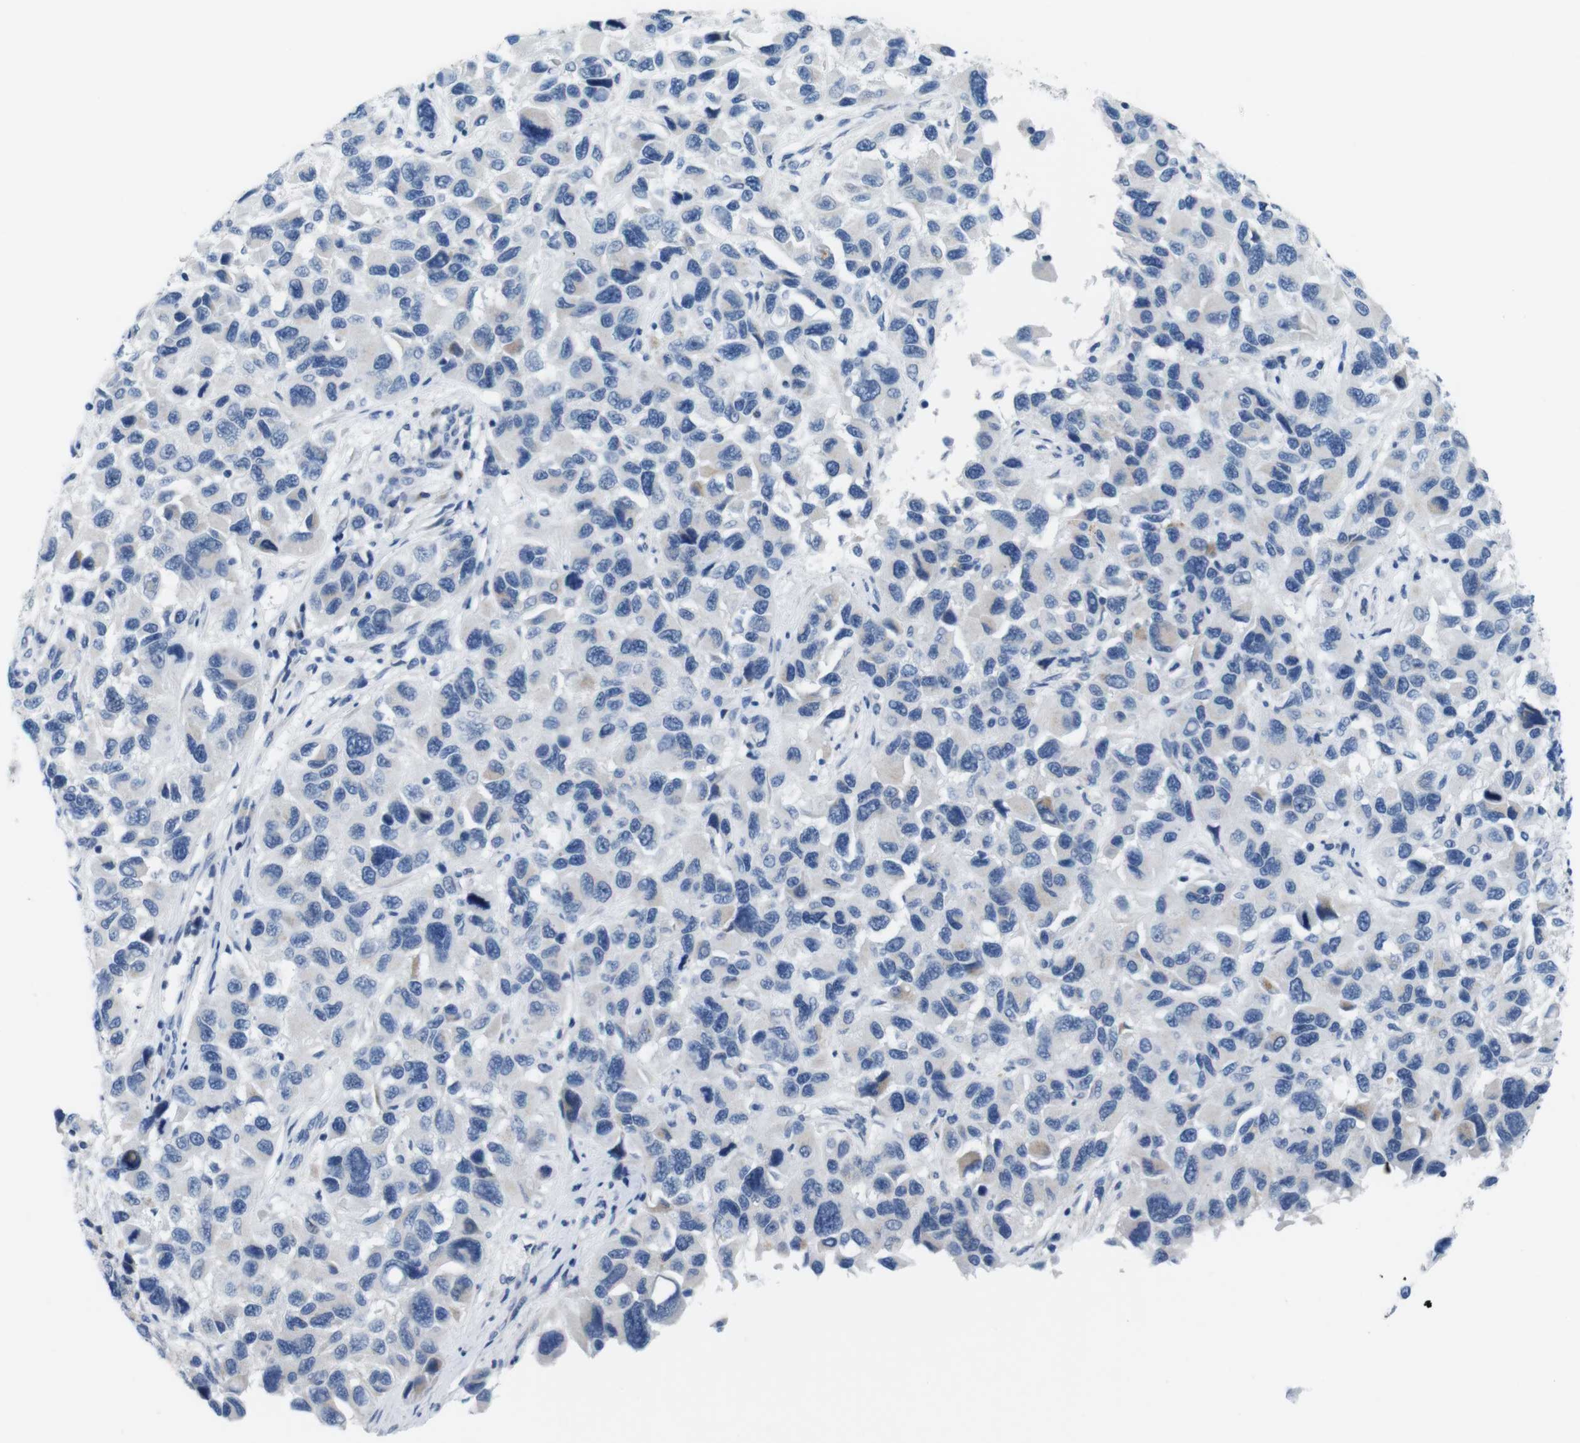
{"staining": {"intensity": "moderate", "quantity": "<25%", "location": "cytoplasmic/membranous"}, "tissue": "melanoma", "cell_type": "Tumor cells", "image_type": "cancer", "snomed": [{"axis": "morphology", "description": "Malignant melanoma, NOS"}, {"axis": "topography", "description": "Skin"}], "caption": "Protein expression analysis of melanoma demonstrates moderate cytoplasmic/membranous staining in approximately <25% of tumor cells. (Stains: DAB (3,3'-diaminobenzidine) in brown, nuclei in blue, Microscopy: brightfield microscopy at high magnification).", "gene": "GOLGA2", "patient": {"sex": "male", "age": 53}}